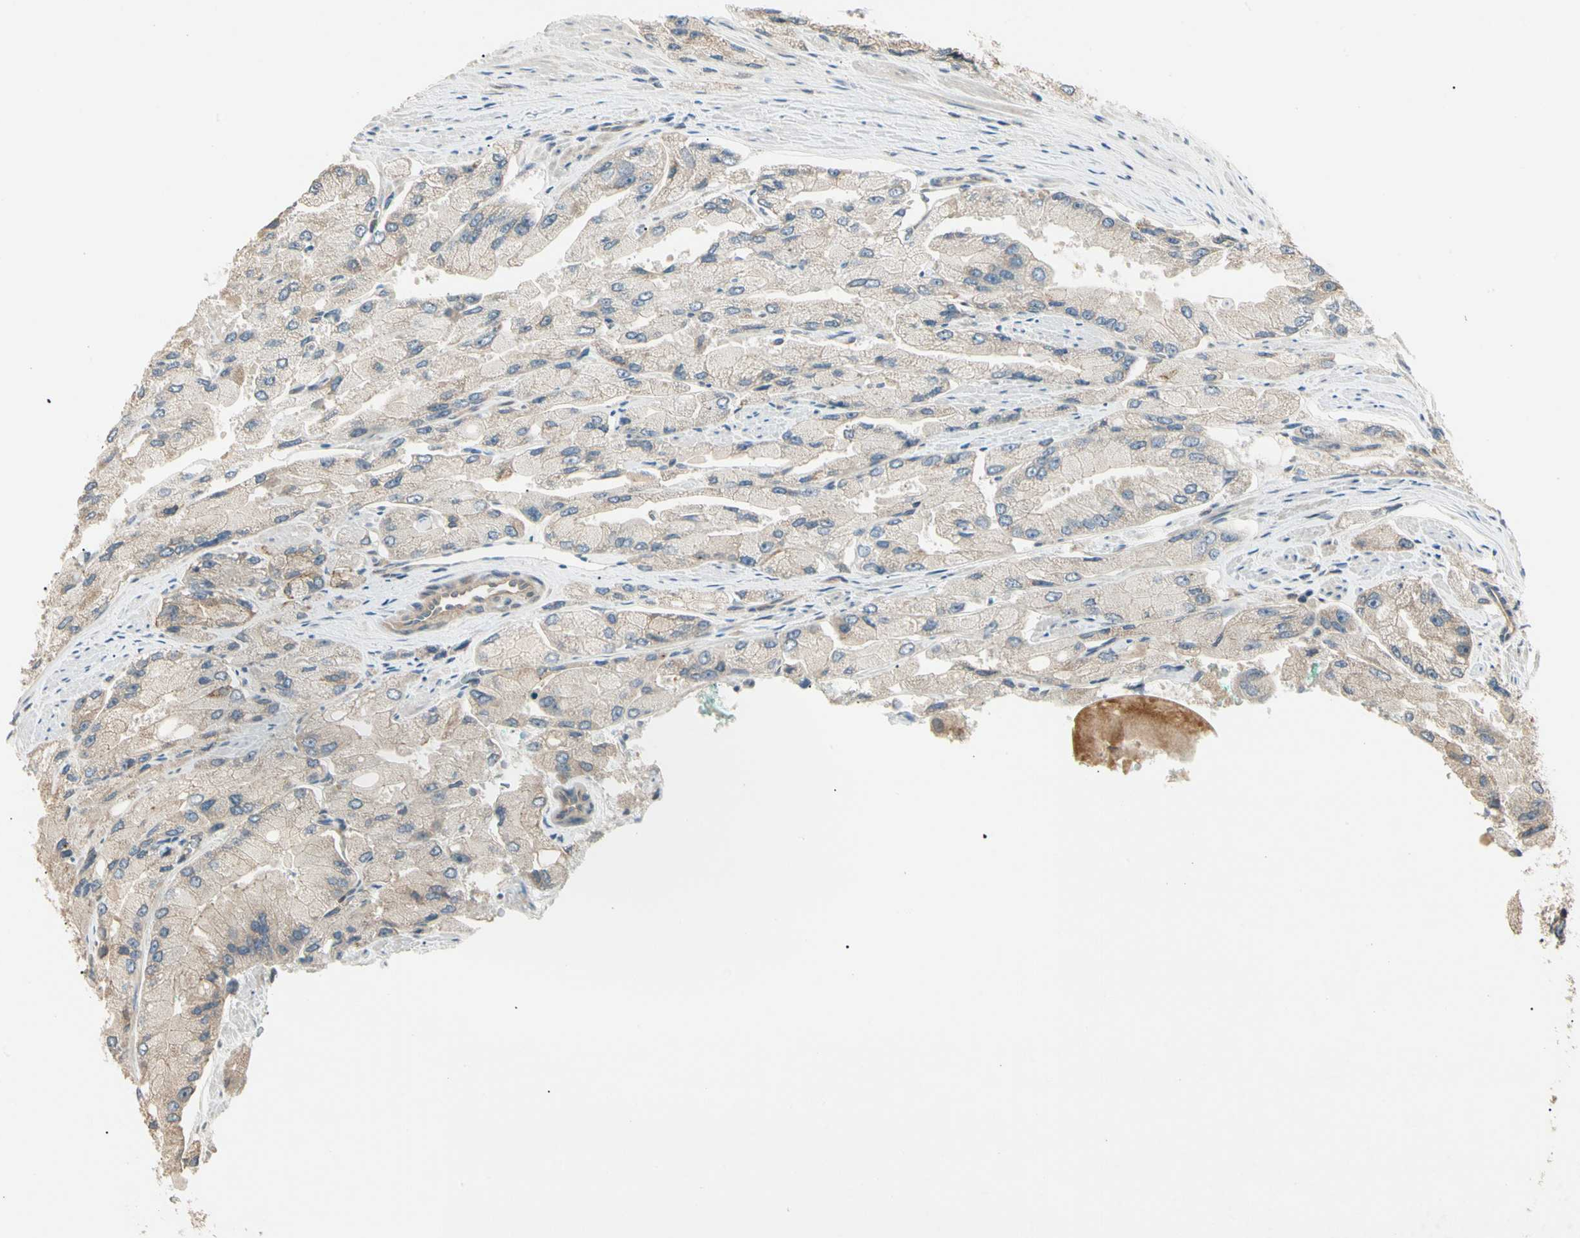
{"staining": {"intensity": "weak", "quantity": "25%-75%", "location": "cytoplasmic/membranous"}, "tissue": "prostate cancer", "cell_type": "Tumor cells", "image_type": "cancer", "snomed": [{"axis": "morphology", "description": "Adenocarcinoma, High grade"}, {"axis": "topography", "description": "Prostate"}], "caption": "The micrograph shows staining of prostate cancer (adenocarcinoma (high-grade)), revealing weak cytoplasmic/membranous protein positivity (brown color) within tumor cells.", "gene": "P3H2", "patient": {"sex": "male", "age": 58}}